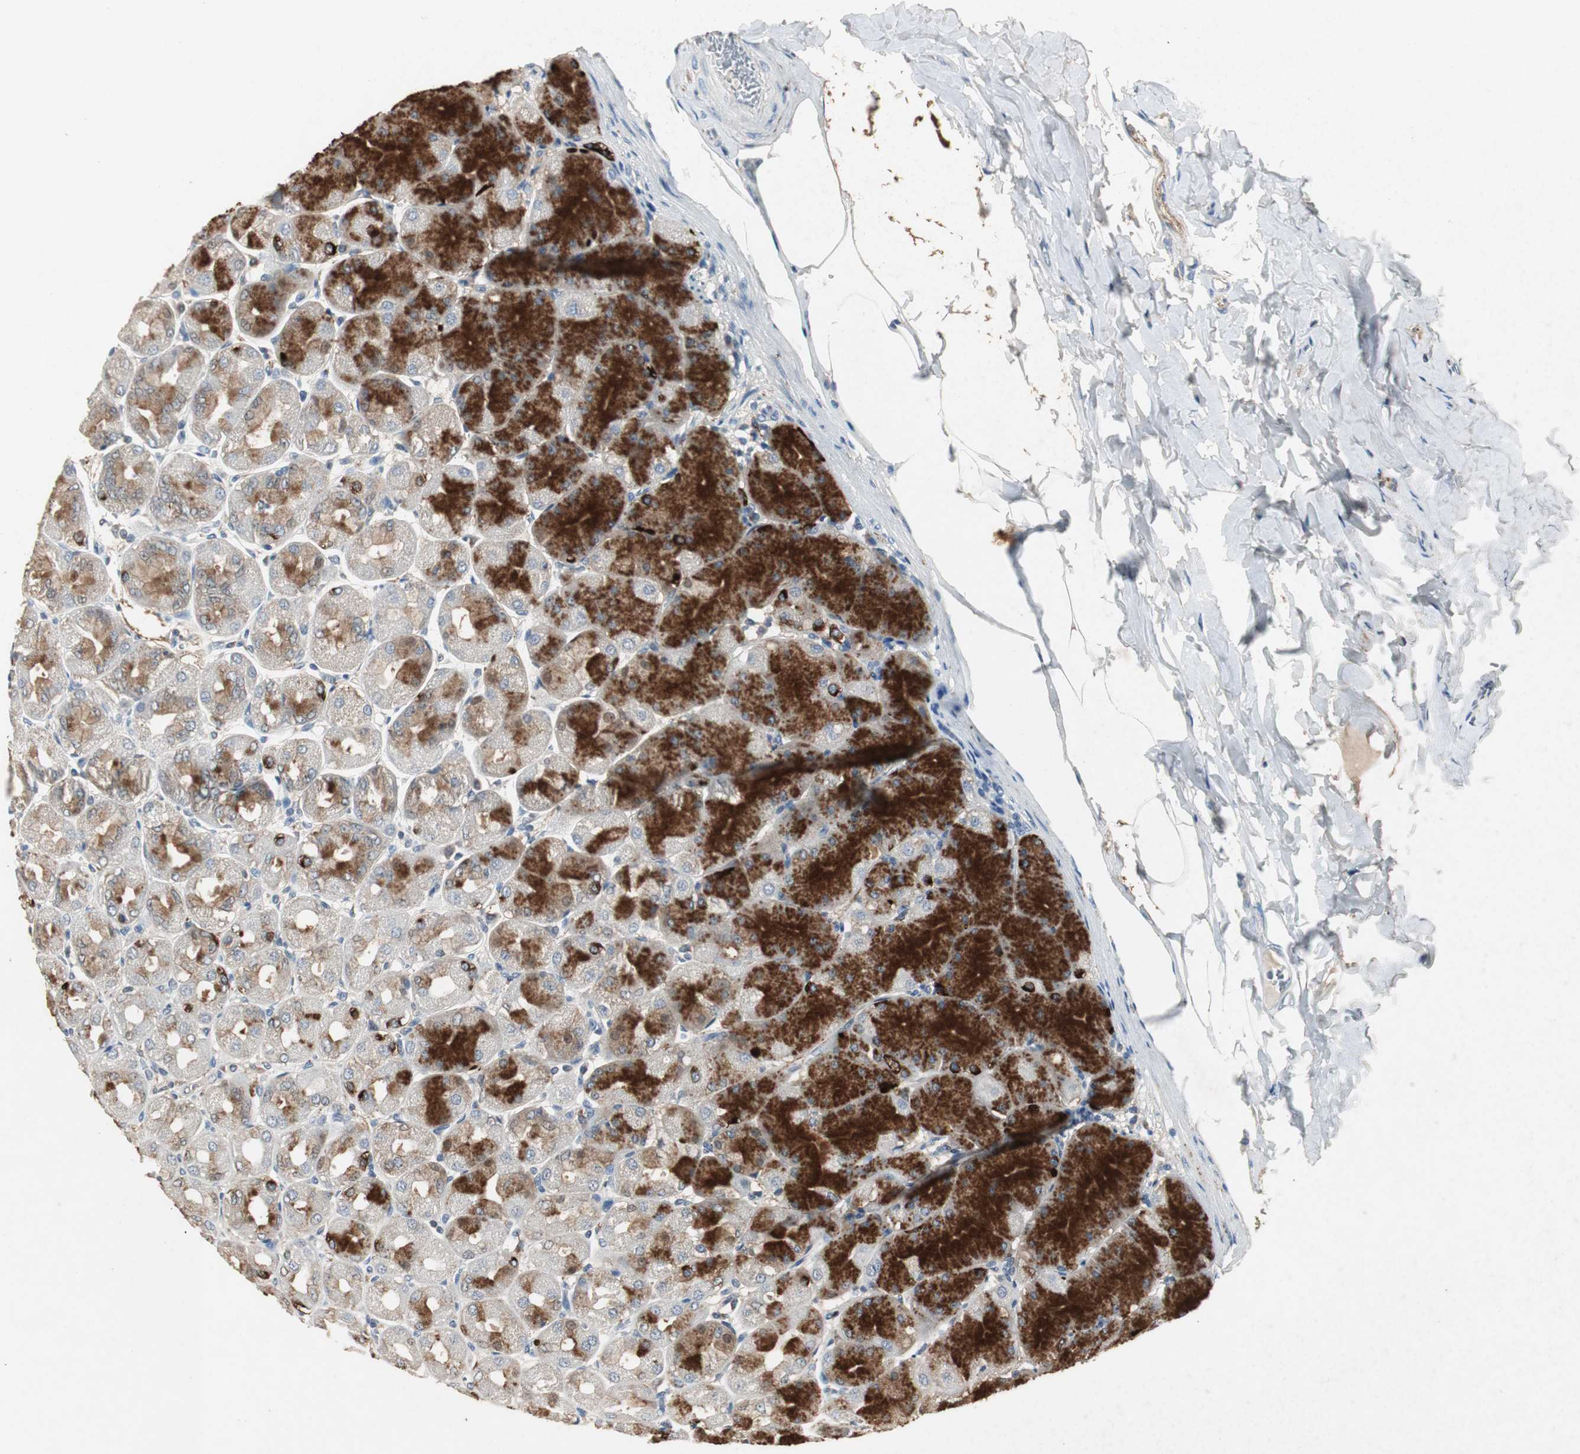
{"staining": {"intensity": "strong", "quantity": "25%-75%", "location": "cytoplasmic/membranous"}, "tissue": "stomach", "cell_type": "Glandular cells", "image_type": "normal", "snomed": [{"axis": "morphology", "description": "Normal tissue, NOS"}, {"axis": "topography", "description": "Stomach, upper"}], "caption": "The histopathology image demonstrates a brown stain indicating the presence of a protein in the cytoplasmic/membranous of glandular cells in stomach. (brown staining indicates protein expression, while blue staining denotes nuclei).", "gene": "PTPRN2", "patient": {"sex": "female", "age": 56}}